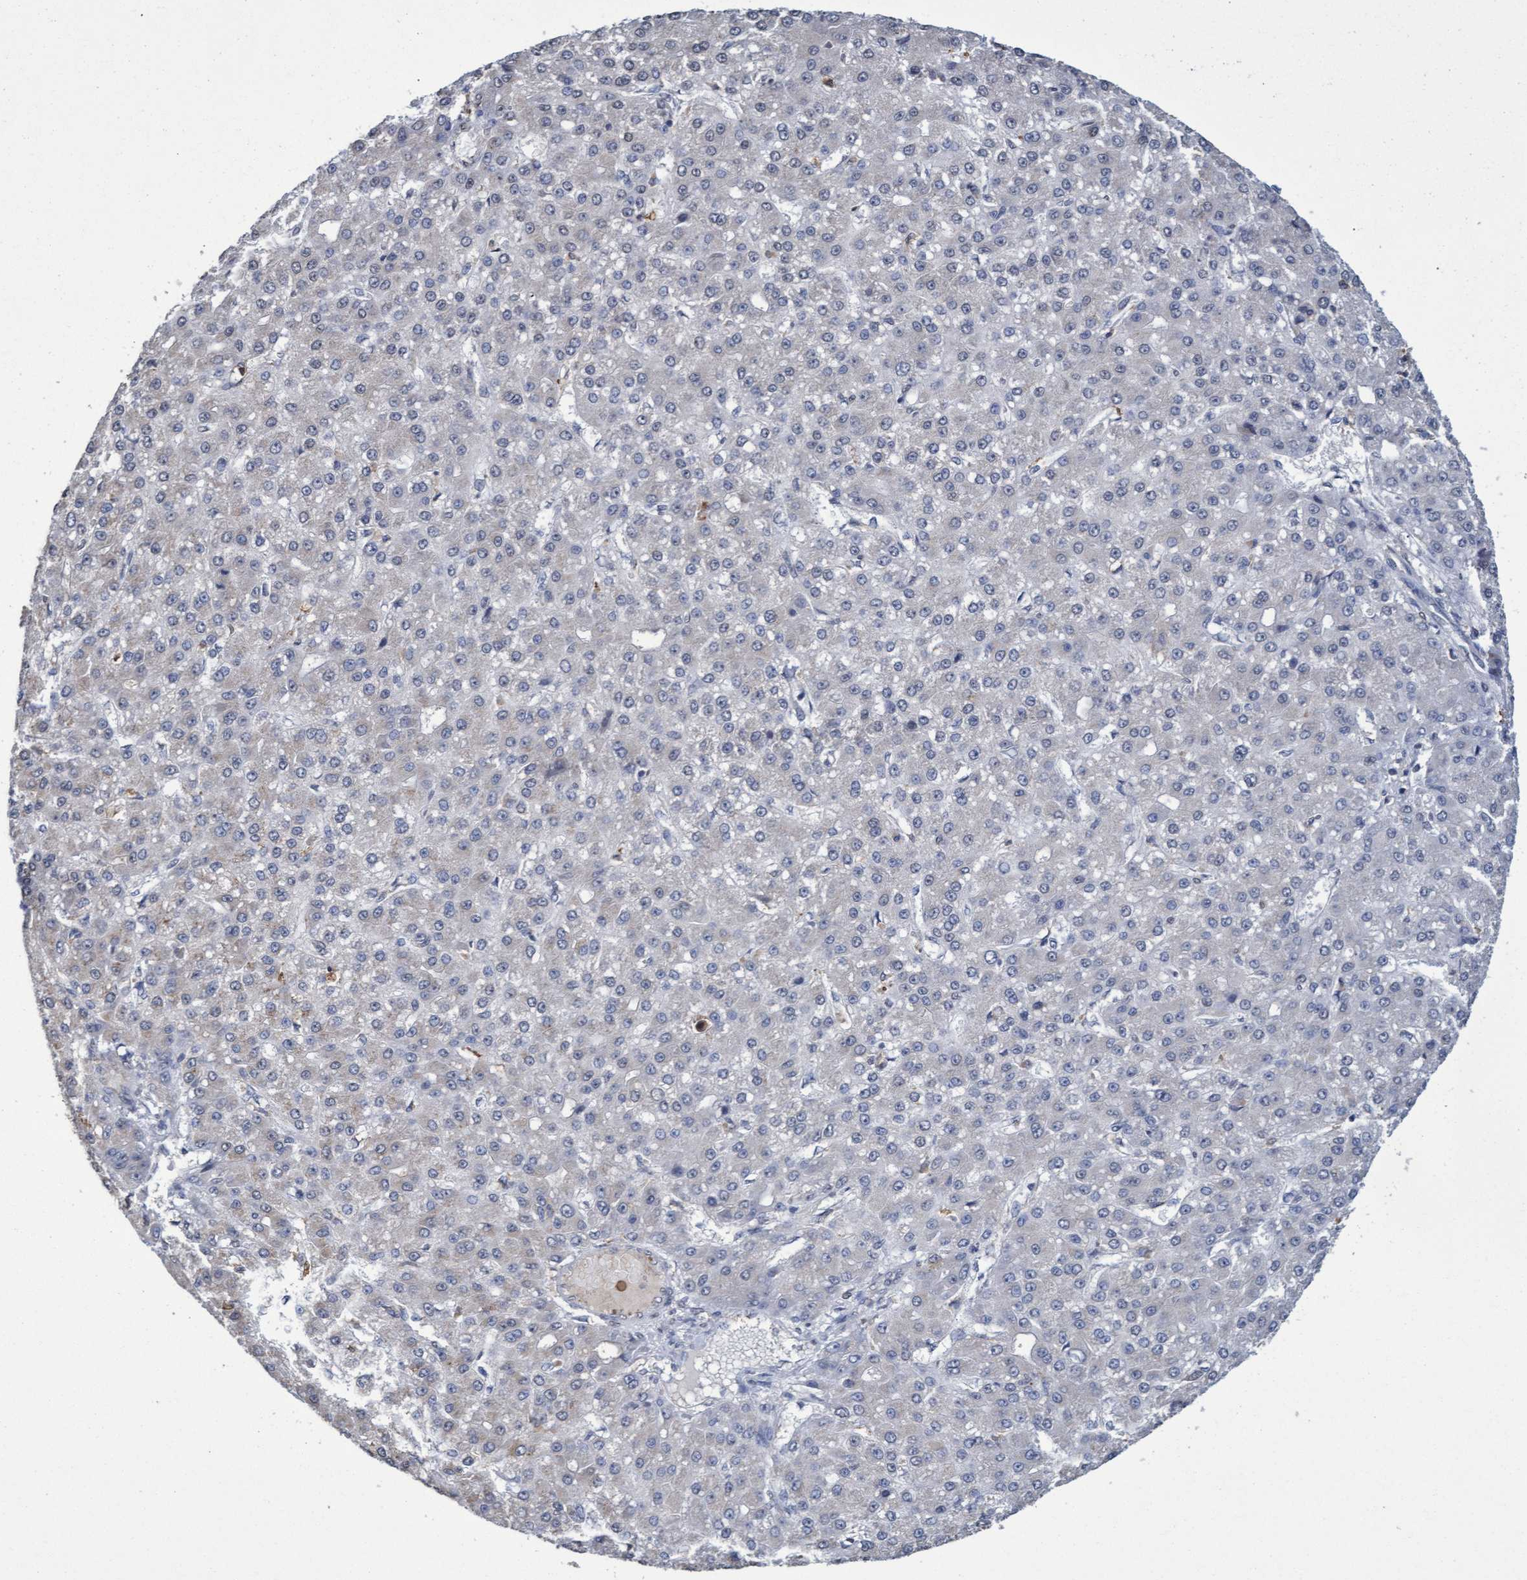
{"staining": {"intensity": "negative", "quantity": "none", "location": "none"}, "tissue": "liver cancer", "cell_type": "Tumor cells", "image_type": "cancer", "snomed": [{"axis": "morphology", "description": "Carcinoma, Hepatocellular, NOS"}, {"axis": "topography", "description": "Liver"}], "caption": "Immunohistochemistry (IHC) micrograph of human liver cancer stained for a protein (brown), which displays no expression in tumor cells.", "gene": "GPR39", "patient": {"sex": "male", "age": 67}}